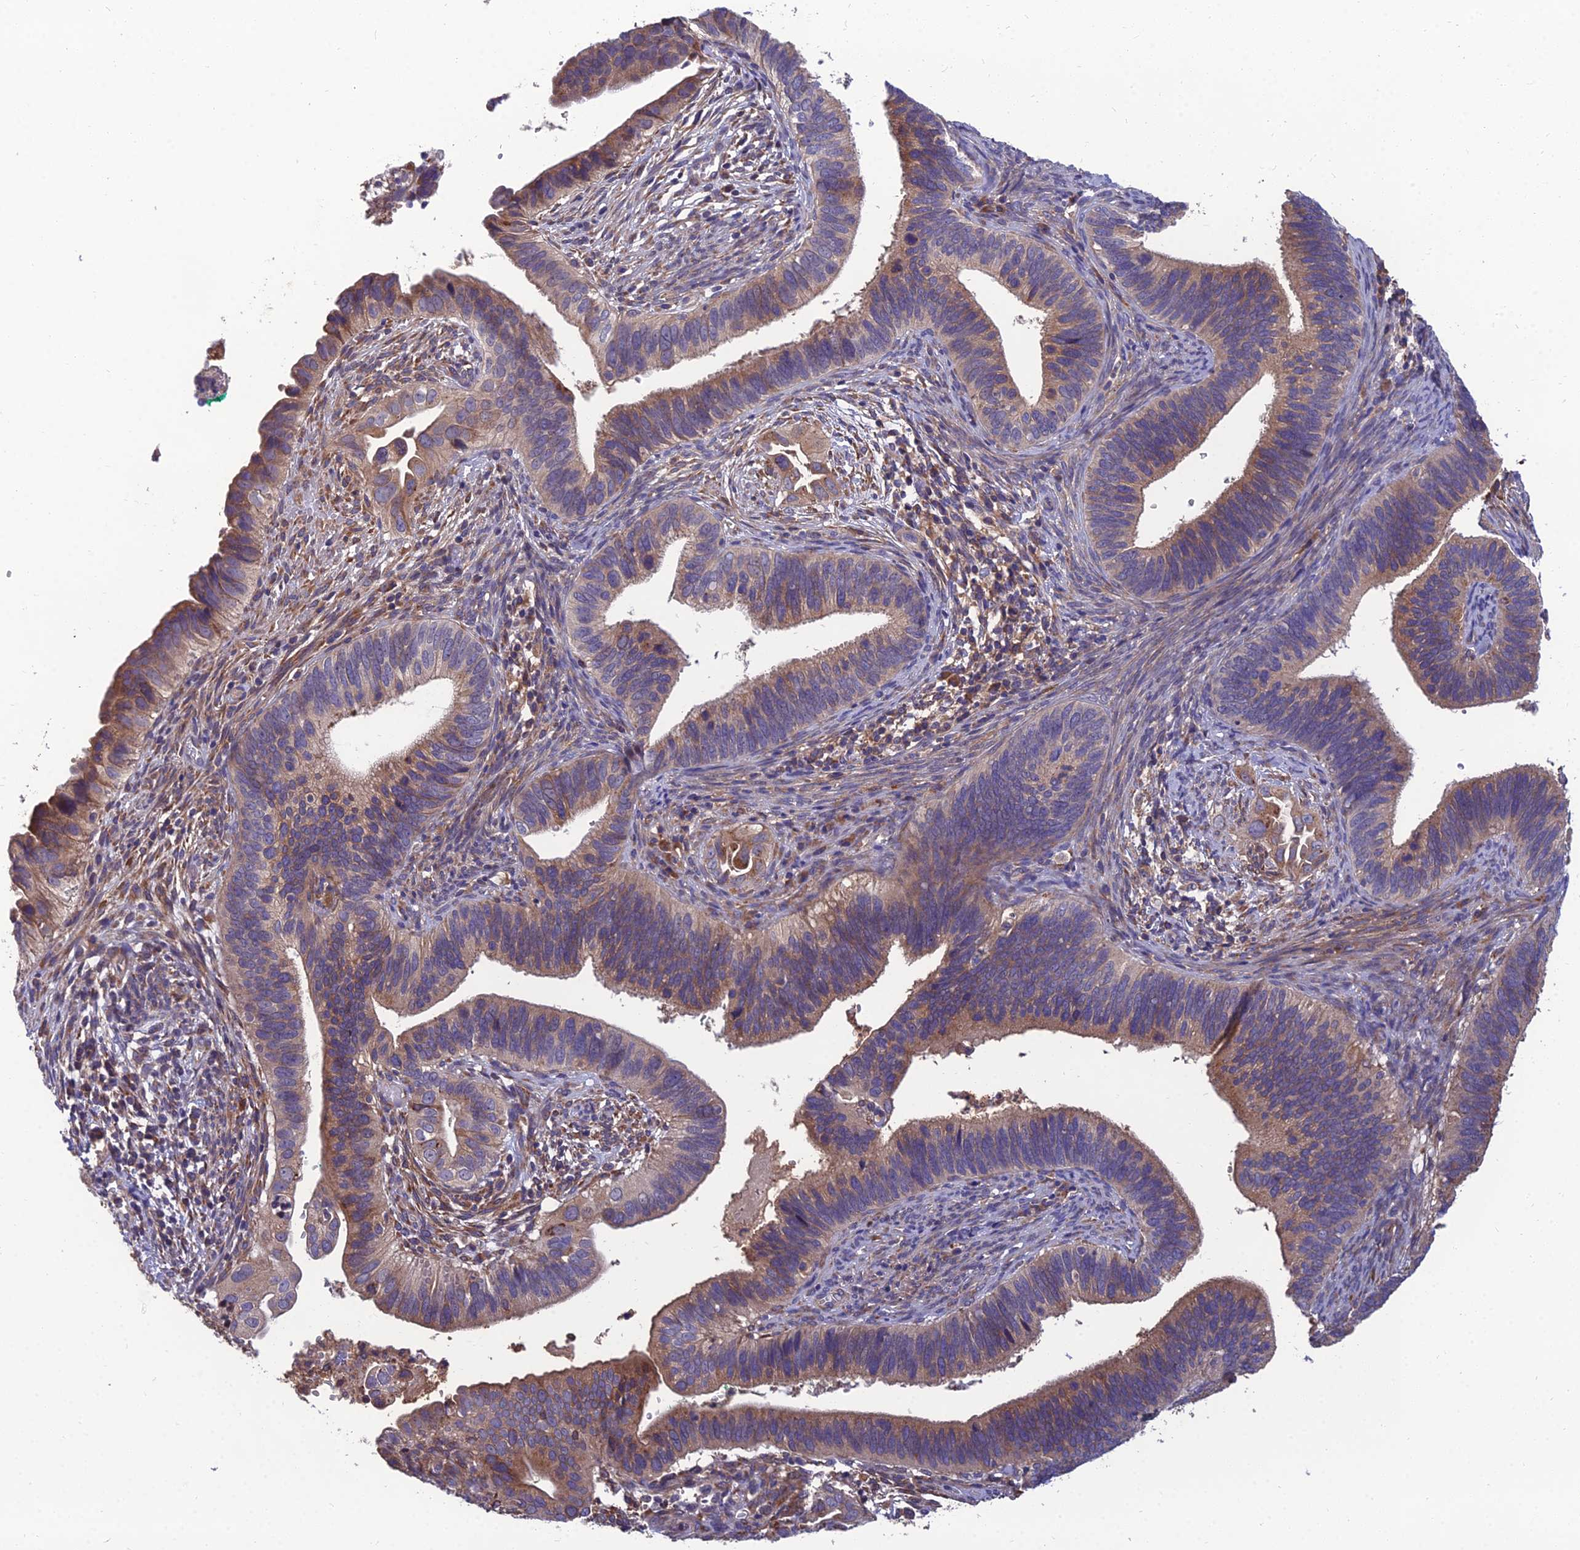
{"staining": {"intensity": "moderate", "quantity": "25%-75%", "location": "cytoplasmic/membranous"}, "tissue": "cervical cancer", "cell_type": "Tumor cells", "image_type": "cancer", "snomed": [{"axis": "morphology", "description": "Adenocarcinoma, NOS"}, {"axis": "topography", "description": "Cervix"}], "caption": "Cervical cancer stained for a protein (brown) reveals moderate cytoplasmic/membranous positive positivity in approximately 25%-75% of tumor cells.", "gene": "UMAD1", "patient": {"sex": "female", "age": 42}}